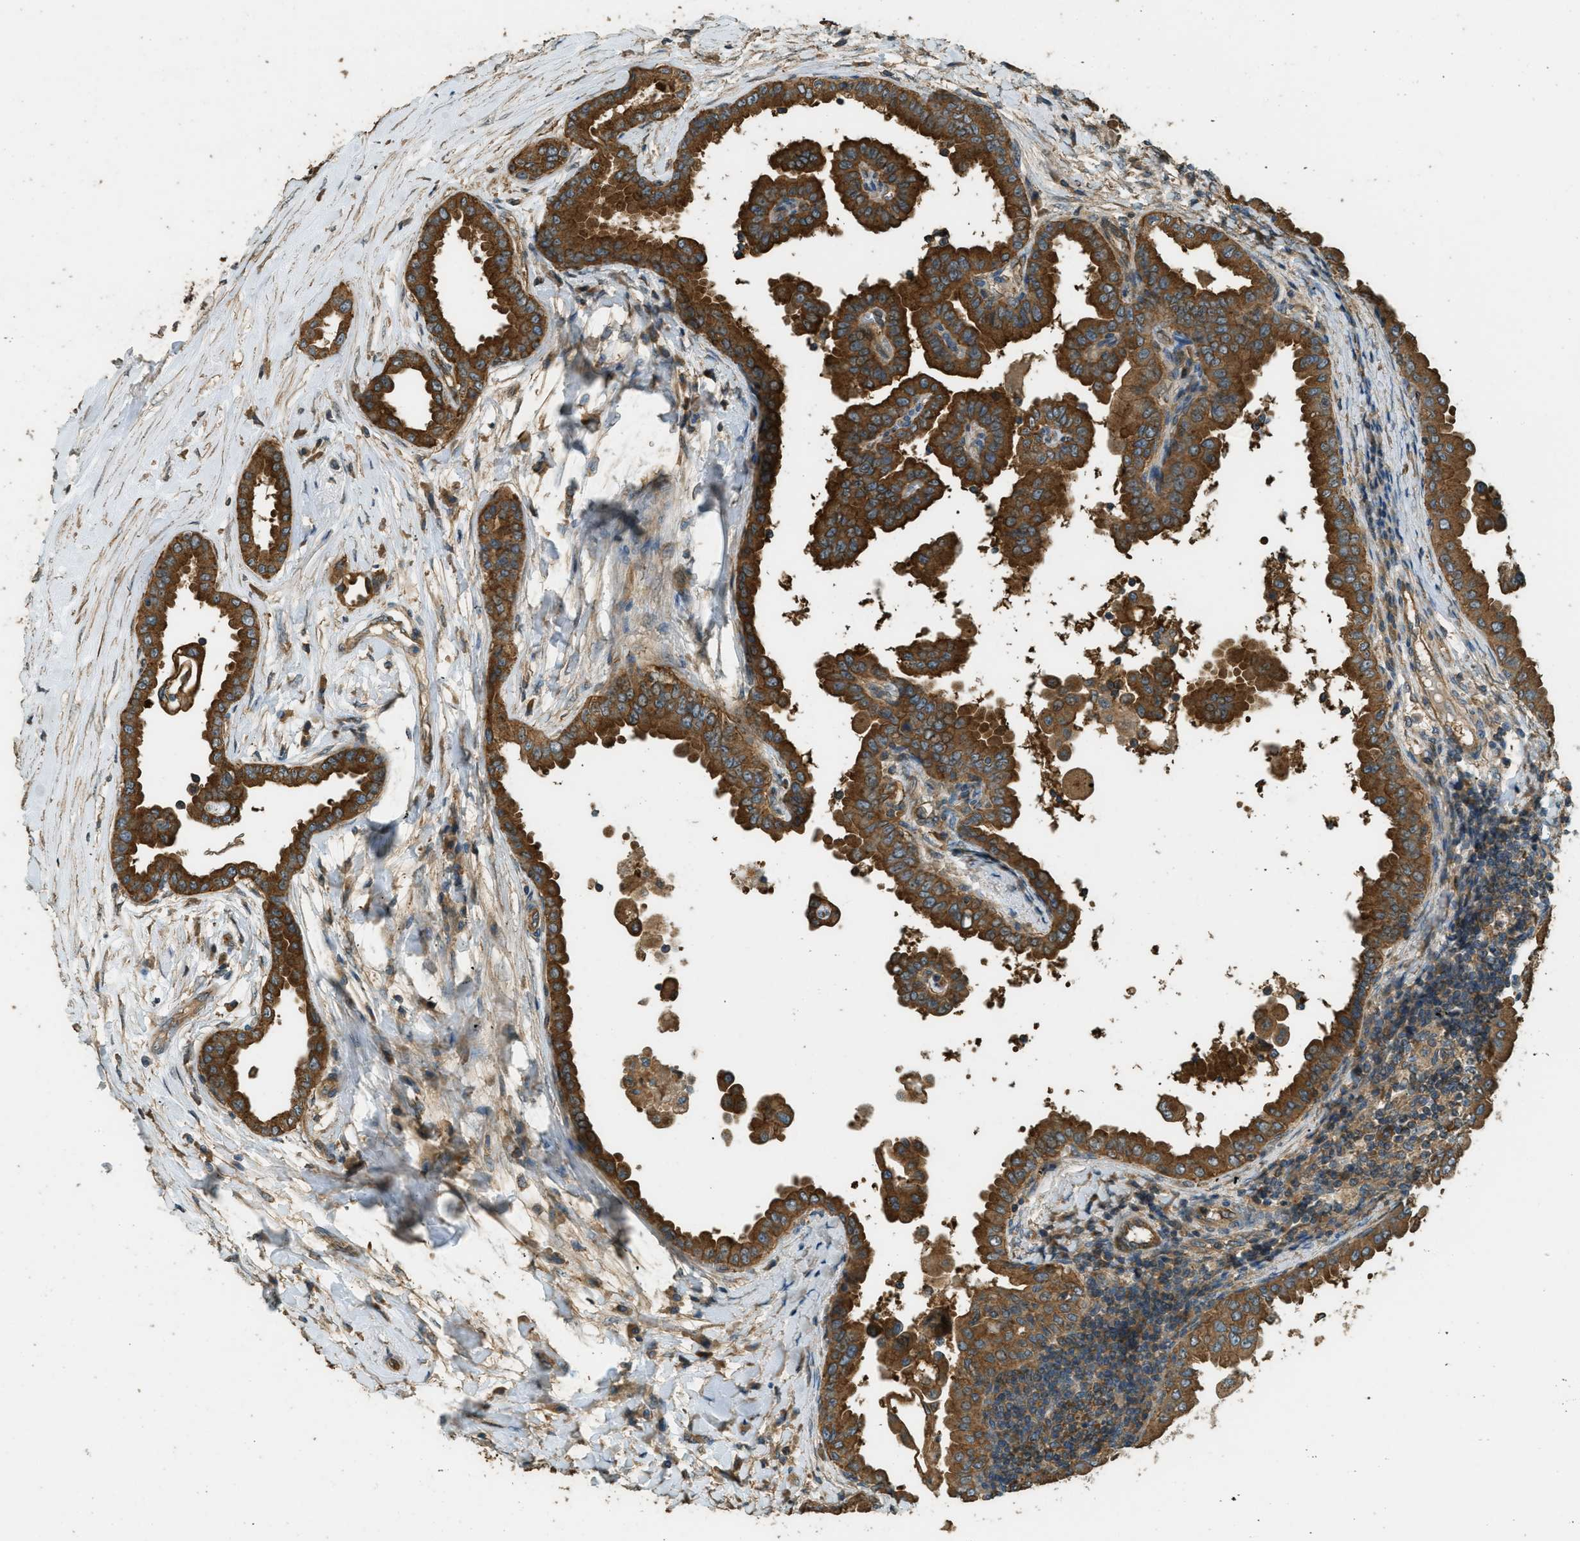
{"staining": {"intensity": "strong", "quantity": ">75%", "location": "cytoplasmic/membranous"}, "tissue": "thyroid cancer", "cell_type": "Tumor cells", "image_type": "cancer", "snomed": [{"axis": "morphology", "description": "Papillary adenocarcinoma, NOS"}, {"axis": "topography", "description": "Thyroid gland"}], "caption": "A high amount of strong cytoplasmic/membranous staining is appreciated in about >75% of tumor cells in thyroid cancer (papillary adenocarcinoma) tissue. (IHC, brightfield microscopy, high magnification).", "gene": "MARS1", "patient": {"sex": "male", "age": 33}}